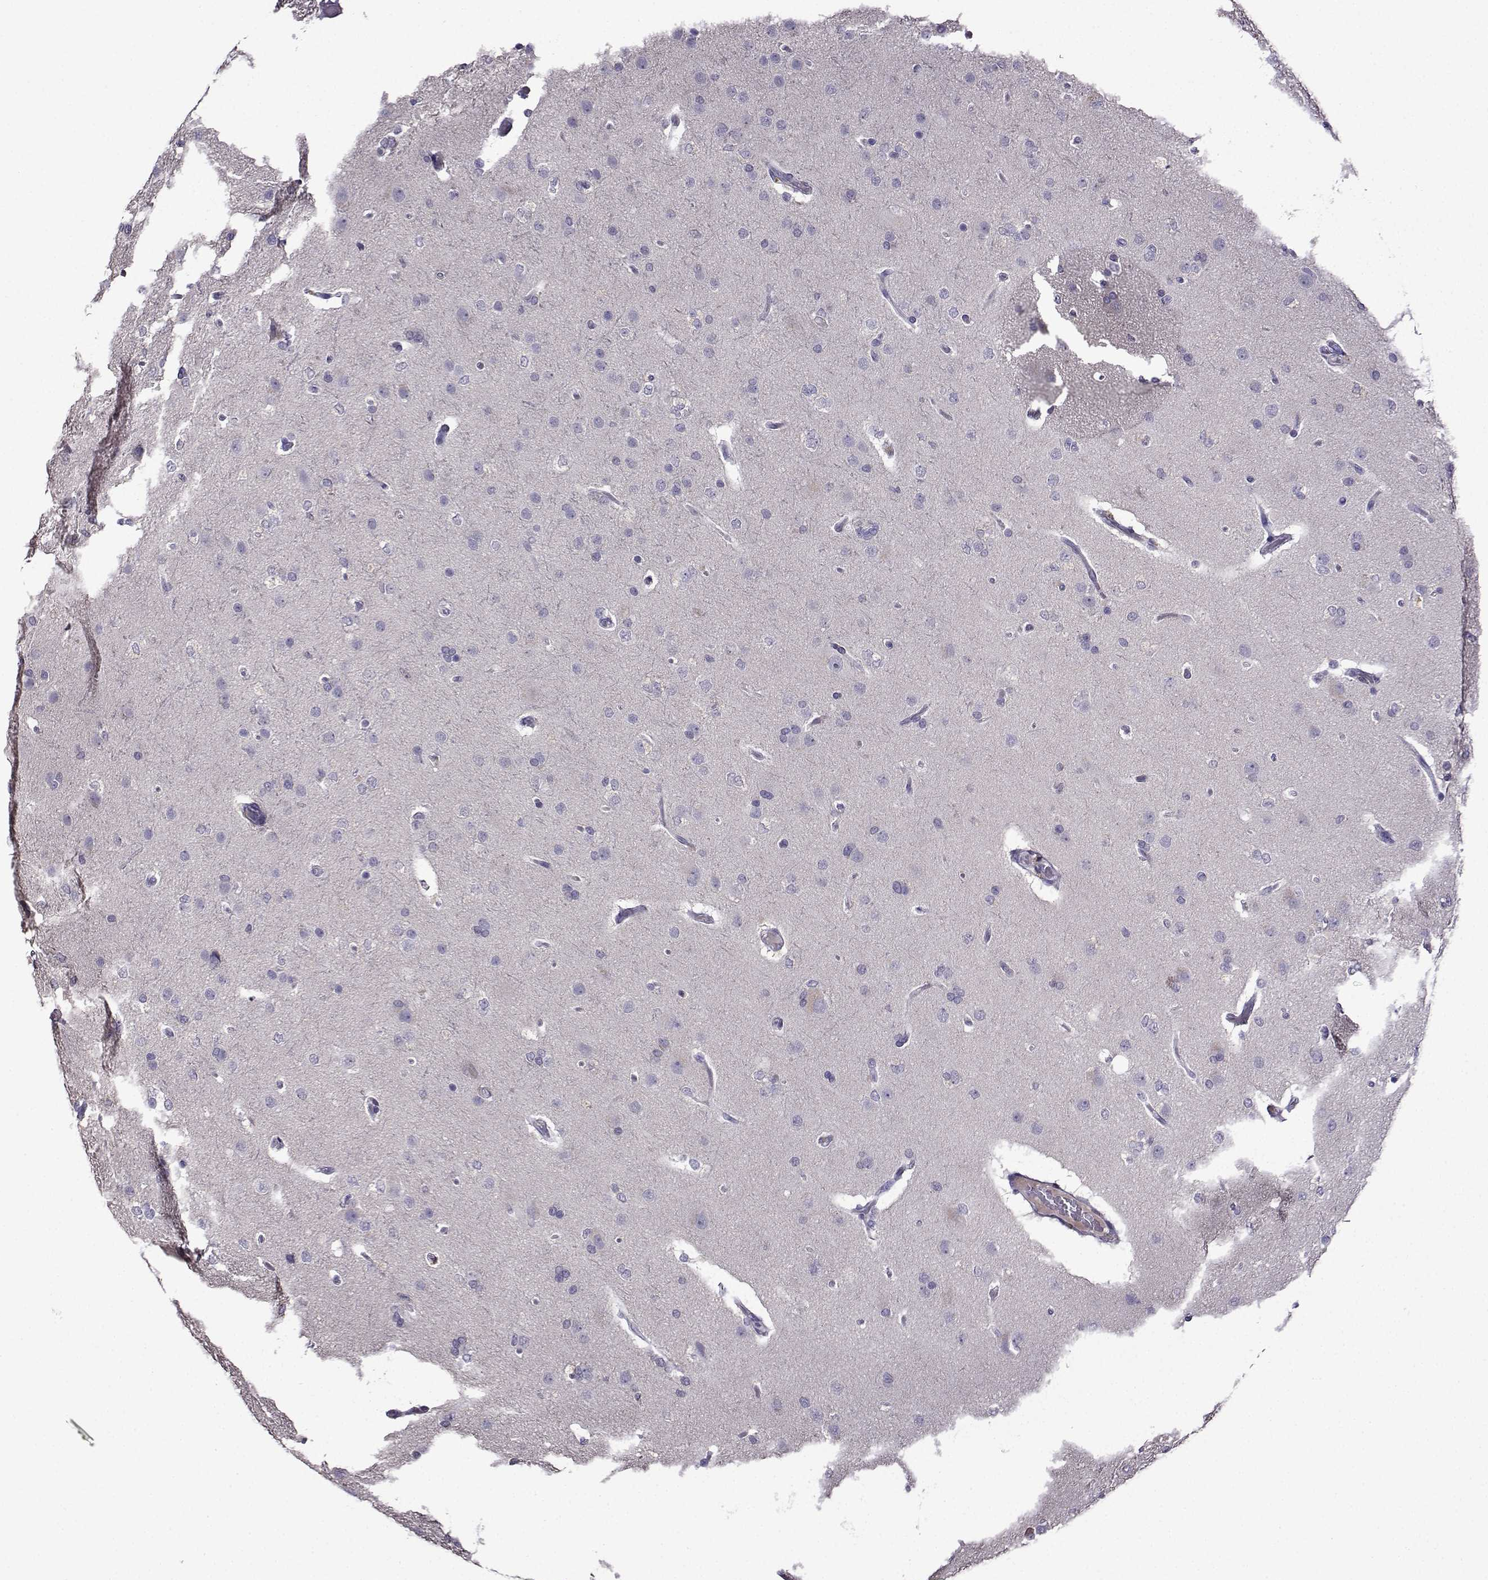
{"staining": {"intensity": "negative", "quantity": "none", "location": "none"}, "tissue": "glioma", "cell_type": "Tumor cells", "image_type": "cancer", "snomed": [{"axis": "morphology", "description": "Glioma, malignant, High grade"}, {"axis": "topography", "description": "Brain"}], "caption": "Tumor cells are negative for protein expression in human high-grade glioma (malignant).", "gene": "CRYBB1", "patient": {"sex": "male", "age": 68}}